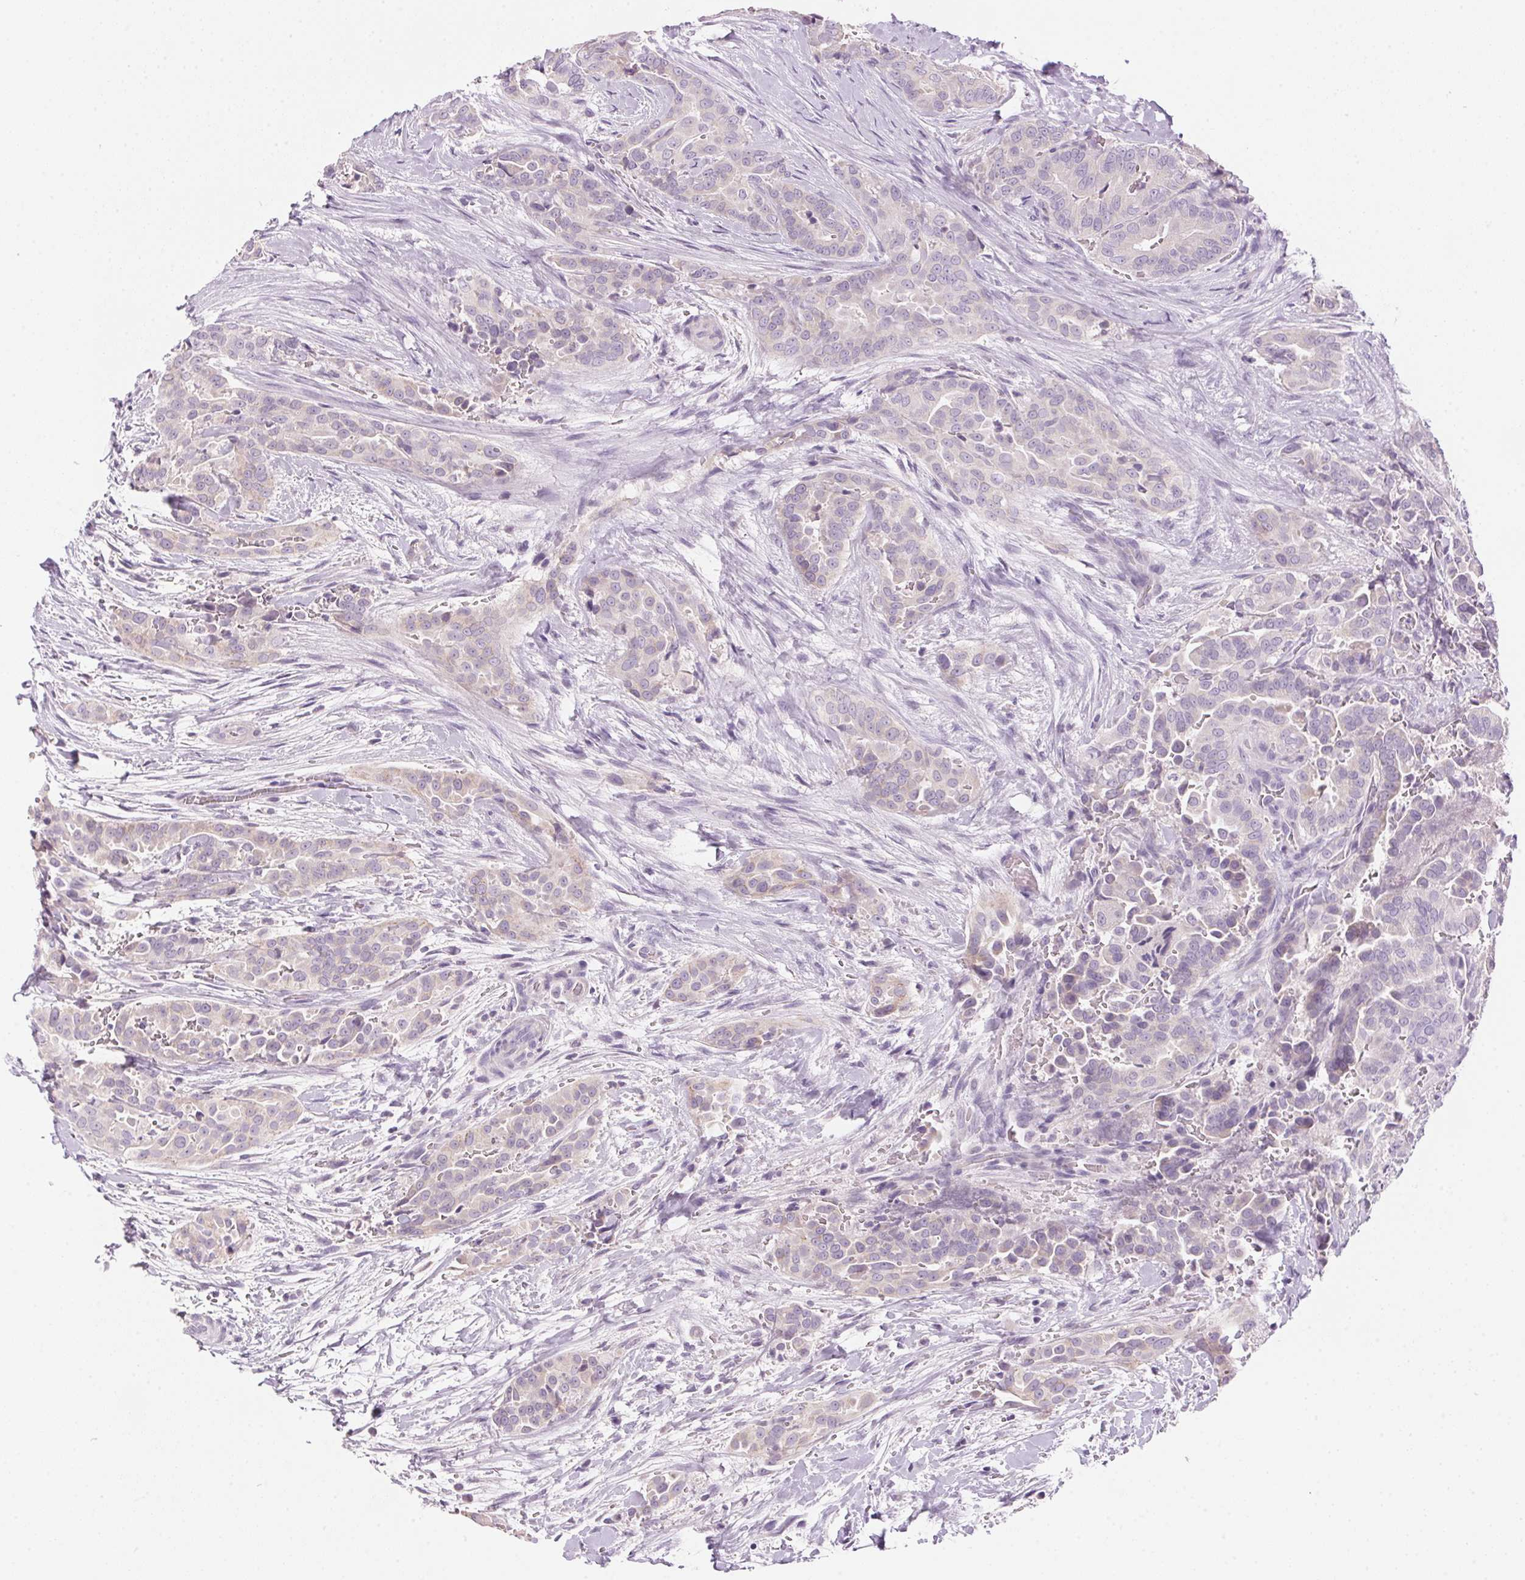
{"staining": {"intensity": "weak", "quantity": "<25%", "location": "cytoplasmic/membranous"}, "tissue": "thyroid cancer", "cell_type": "Tumor cells", "image_type": "cancer", "snomed": [{"axis": "morphology", "description": "Papillary adenocarcinoma, NOS"}, {"axis": "topography", "description": "Thyroid gland"}], "caption": "IHC histopathology image of human thyroid papillary adenocarcinoma stained for a protein (brown), which reveals no staining in tumor cells.", "gene": "HSD17B2", "patient": {"sex": "male", "age": 61}}